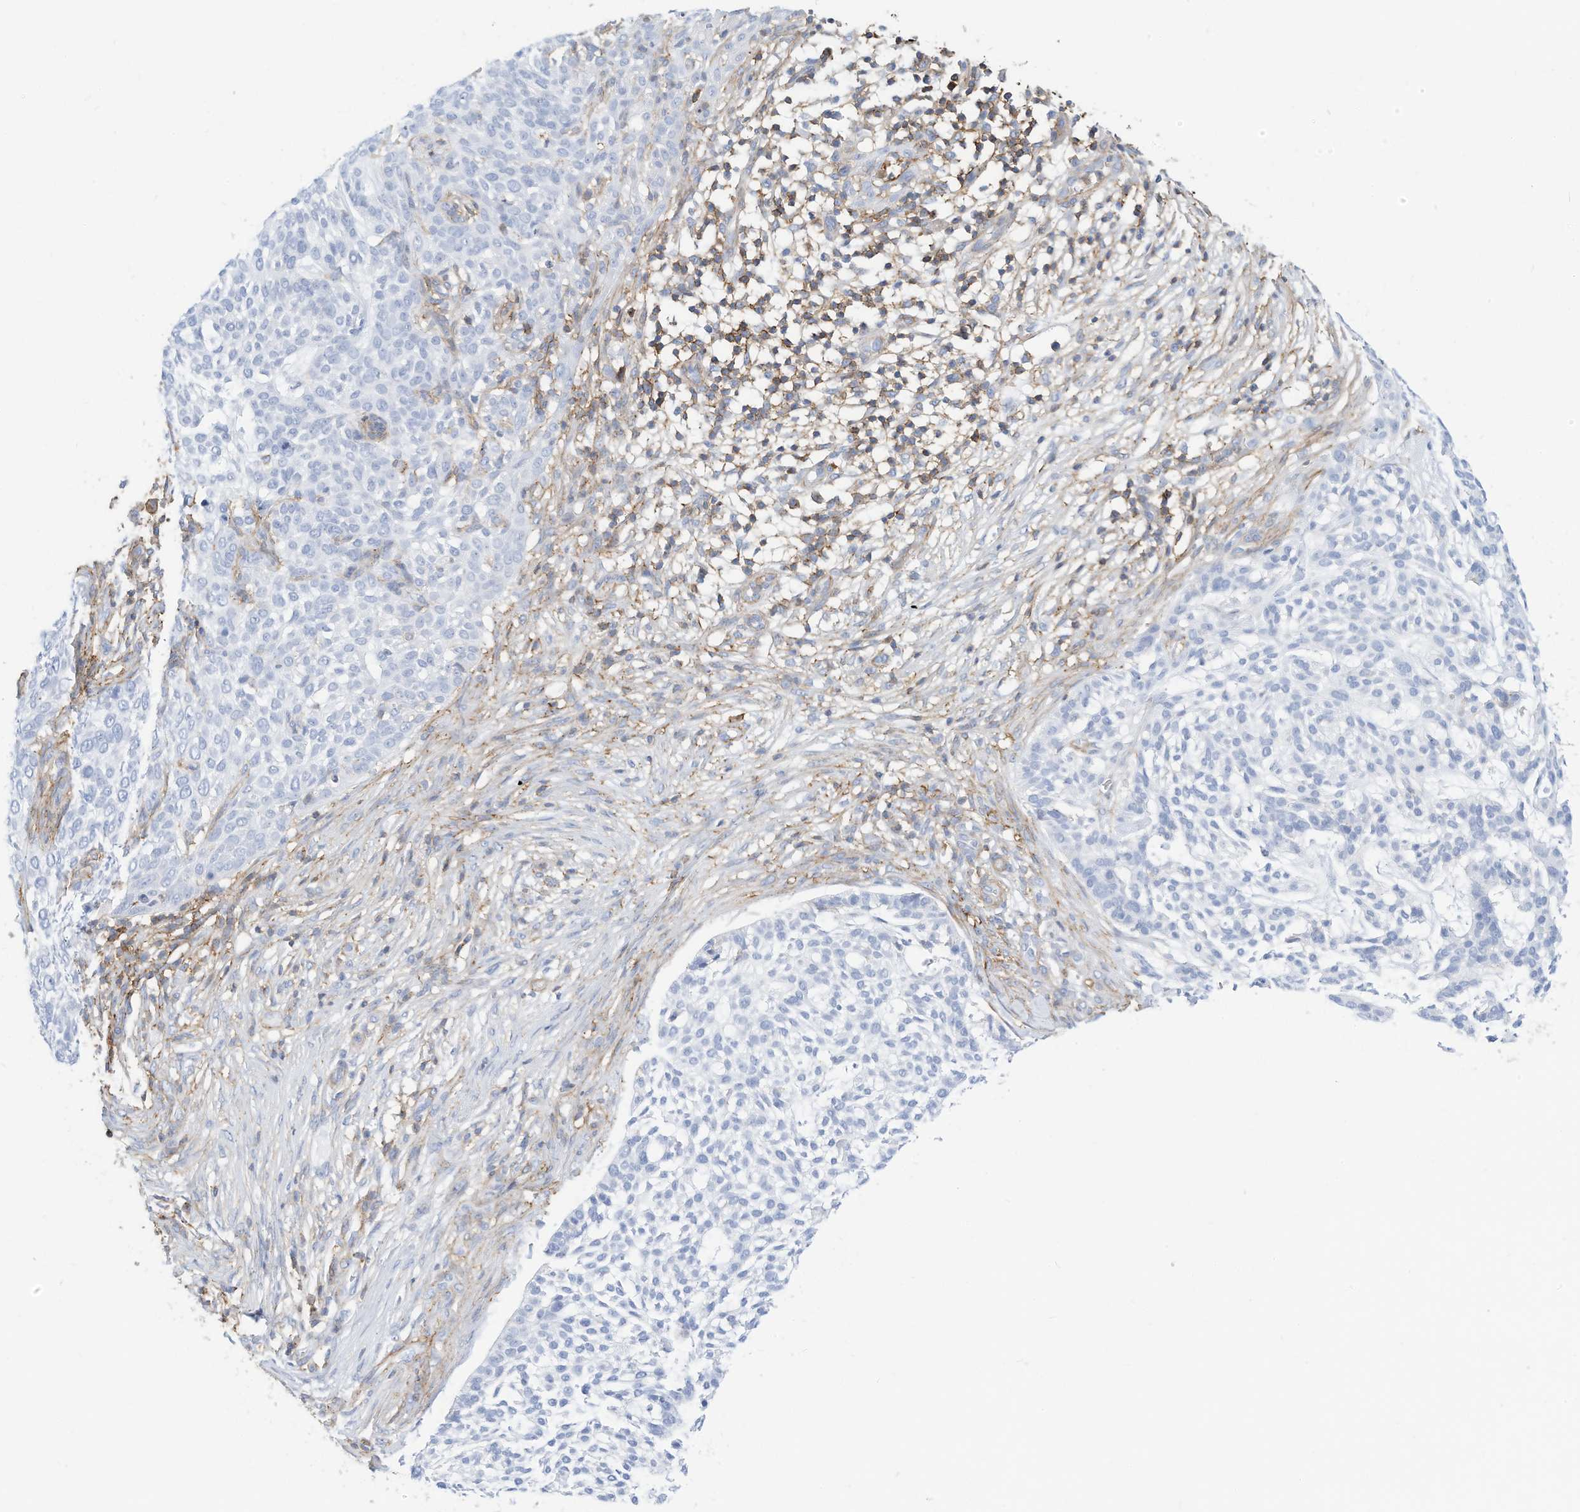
{"staining": {"intensity": "negative", "quantity": "none", "location": "none"}, "tissue": "skin cancer", "cell_type": "Tumor cells", "image_type": "cancer", "snomed": [{"axis": "morphology", "description": "Basal cell carcinoma"}, {"axis": "topography", "description": "Skin"}], "caption": "Immunohistochemical staining of skin cancer (basal cell carcinoma) exhibits no significant expression in tumor cells.", "gene": "TXNDC9", "patient": {"sex": "female", "age": 64}}